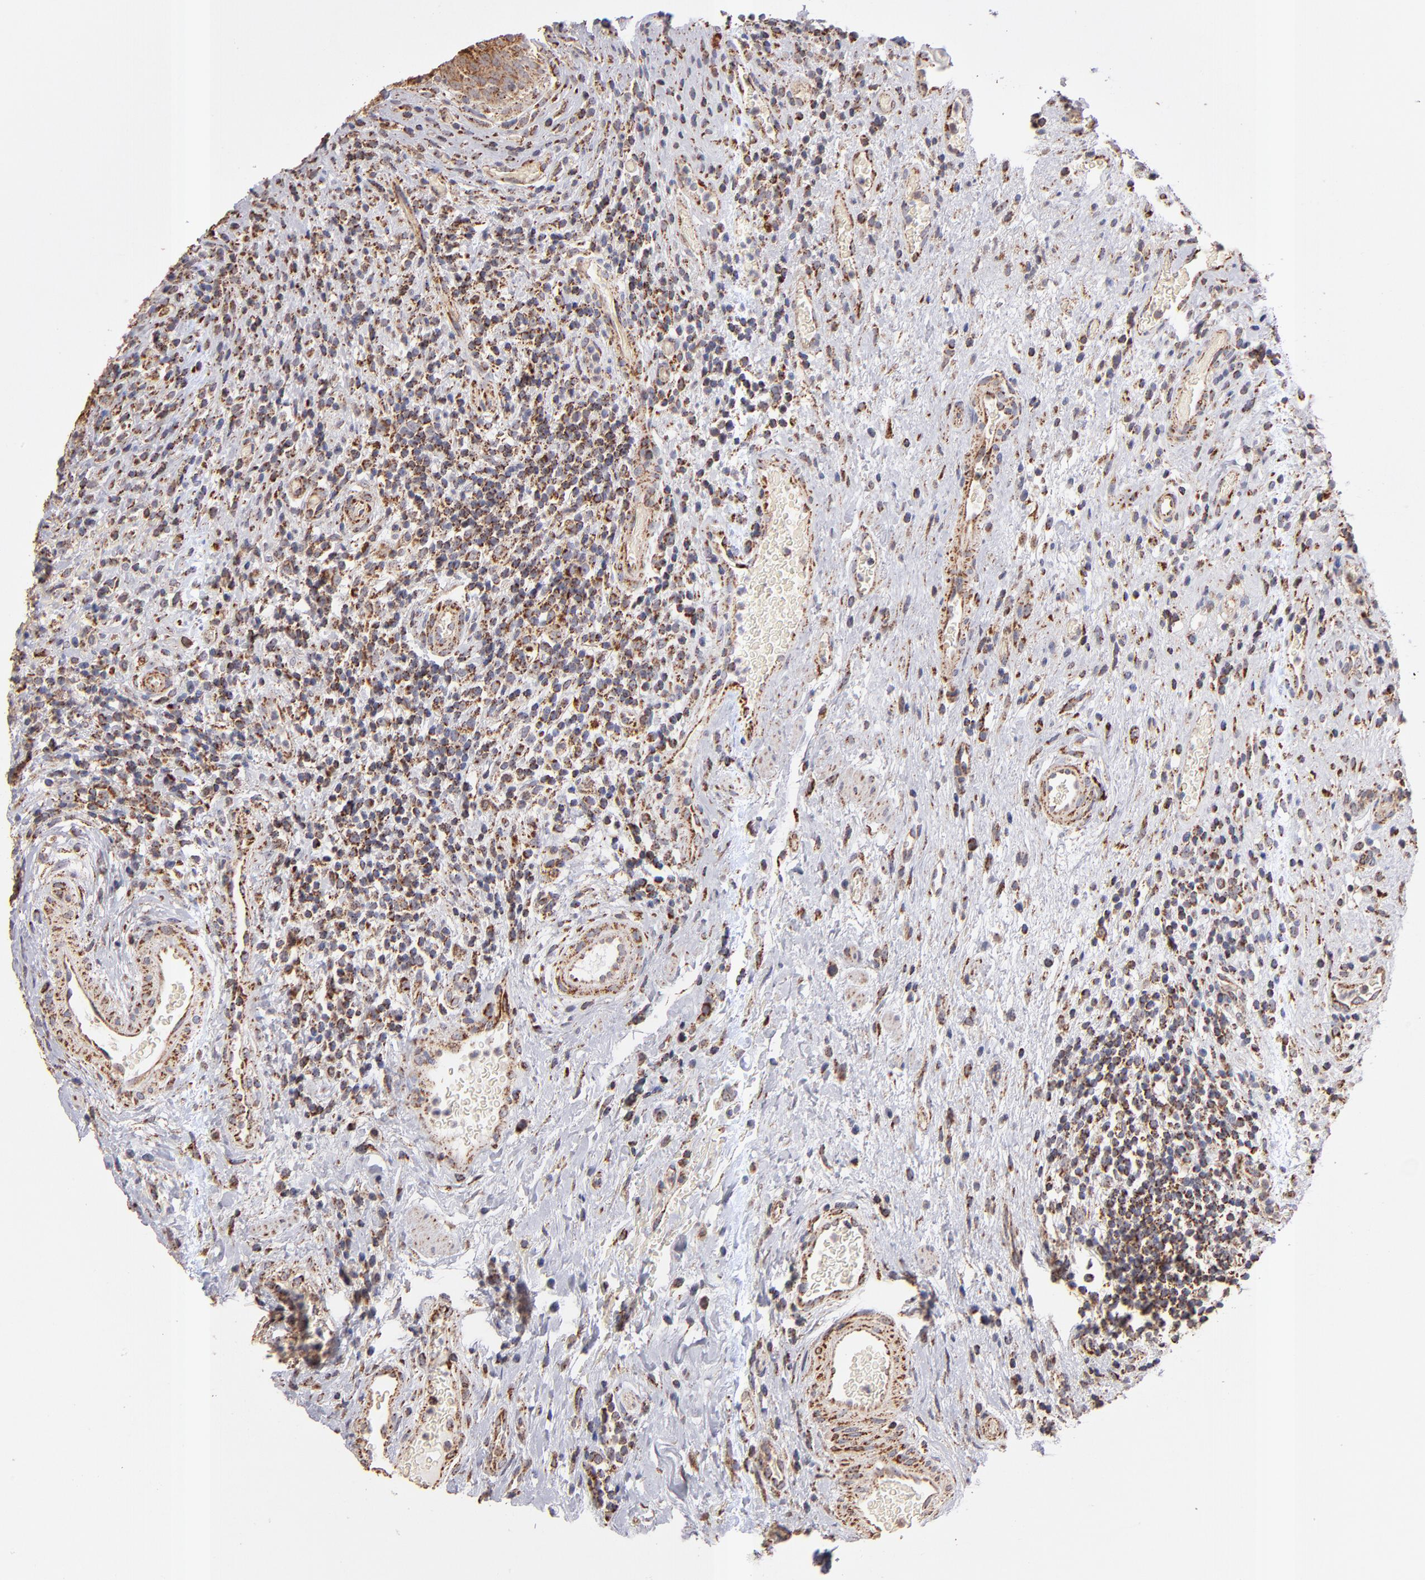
{"staining": {"intensity": "moderate", "quantity": ">75%", "location": "cytoplasmic/membranous"}, "tissue": "urinary bladder", "cell_type": "Urothelial cells", "image_type": "normal", "snomed": [{"axis": "morphology", "description": "Normal tissue, NOS"}, {"axis": "morphology", "description": "Urothelial carcinoma, High grade"}, {"axis": "topography", "description": "Urinary bladder"}], "caption": "This micrograph reveals normal urinary bladder stained with immunohistochemistry (IHC) to label a protein in brown. The cytoplasmic/membranous of urothelial cells show moderate positivity for the protein. Nuclei are counter-stained blue.", "gene": "DLST", "patient": {"sex": "male", "age": 51}}